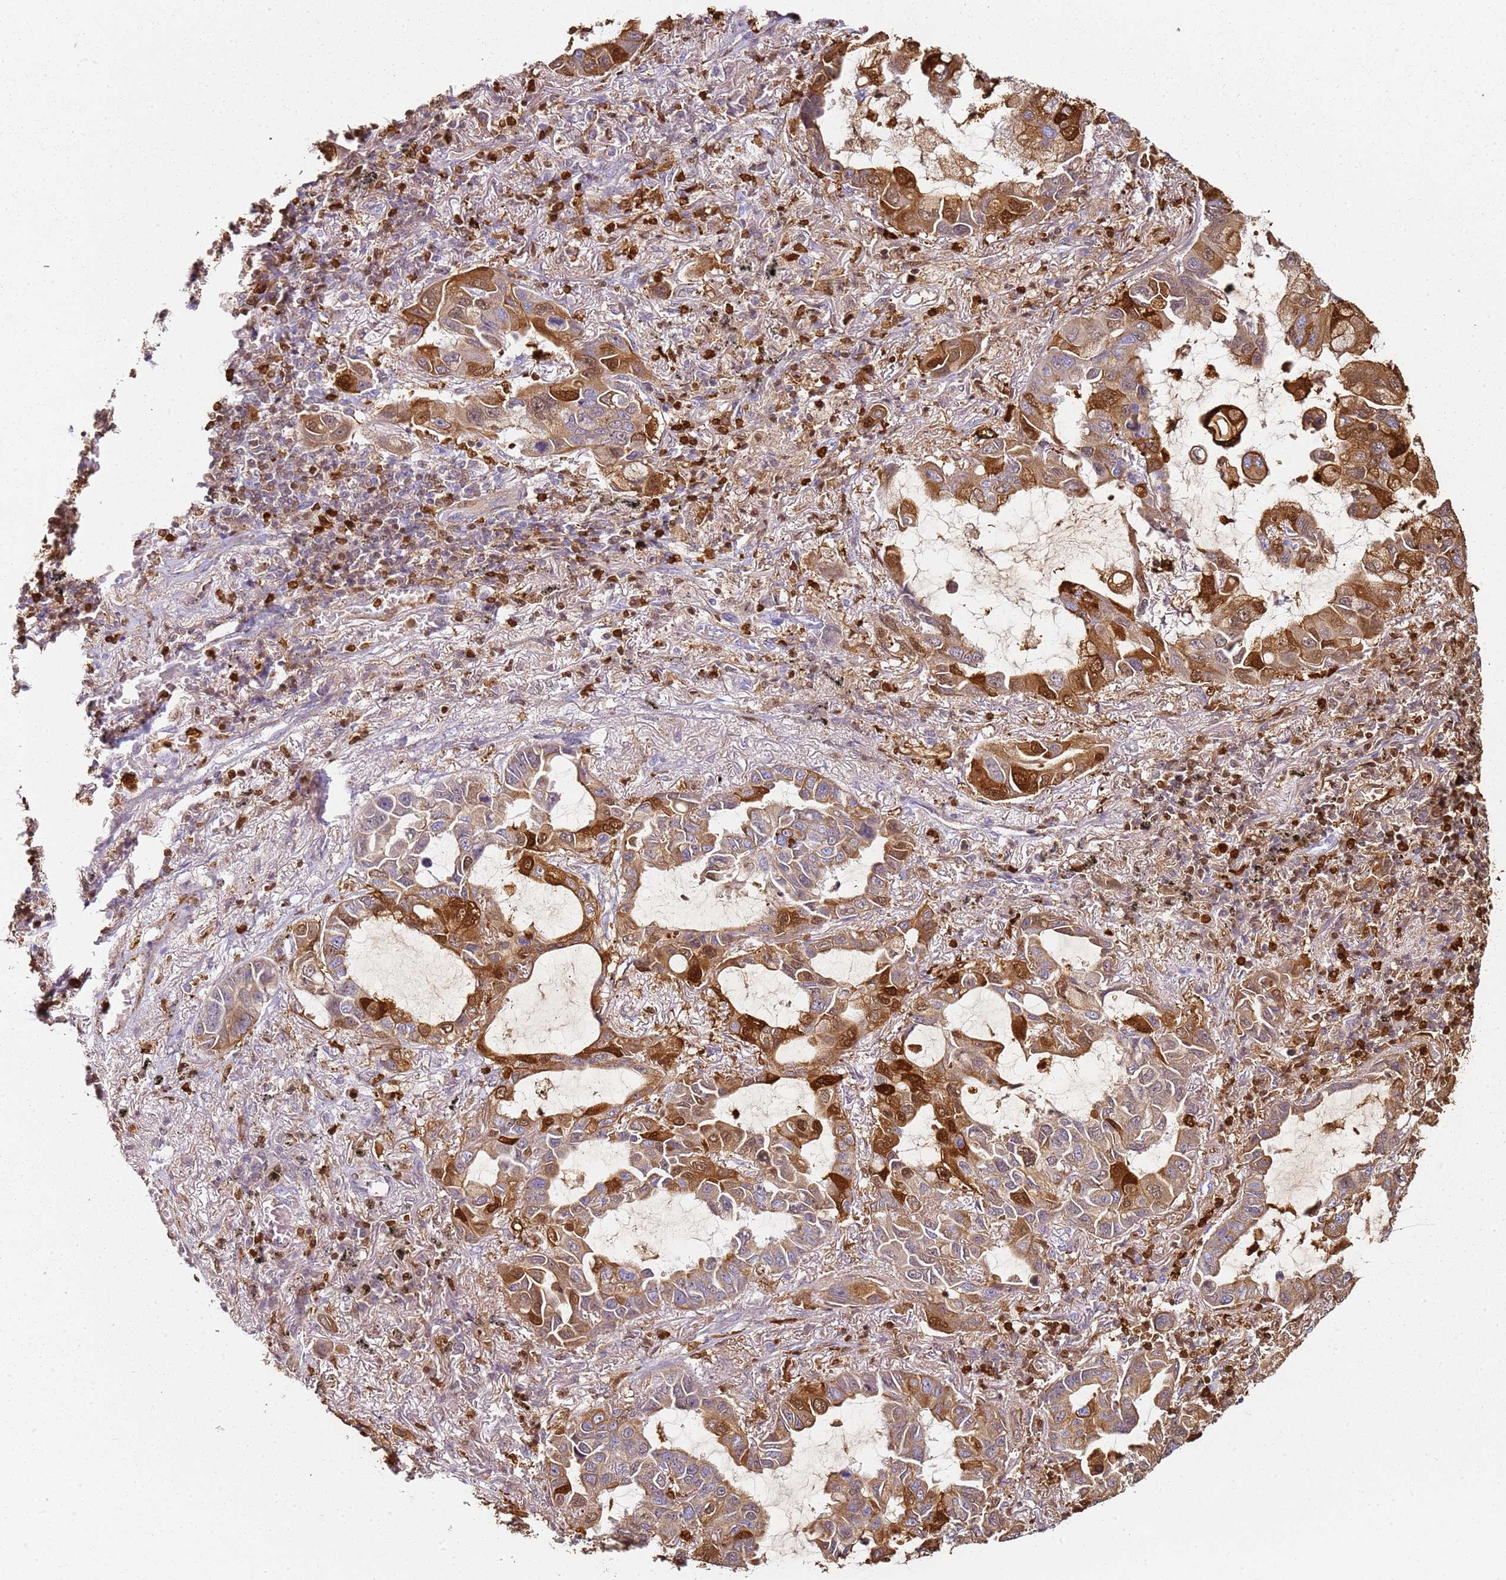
{"staining": {"intensity": "moderate", "quantity": ">75%", "location": "cytoplasmic/membranous,nuclear"}, "tissue": "lung cancer", "cell_type": "Tumor cells", "image_type": "cancer", "snomed": [{"axis": "morphology", "description": "Adenocarcinoma, NOS"}, {"axis": "topography", "description": "Lung"}], "caption": "Approximately >75% of tumor cells in adenocarcinoma (lung) display moderate cytoplasmic/membranous and nuclear protein staining as visualized by brown immunohistochemical staining.", "gene": "S100A4", "patient": {"sex": "male", "age": 64}}